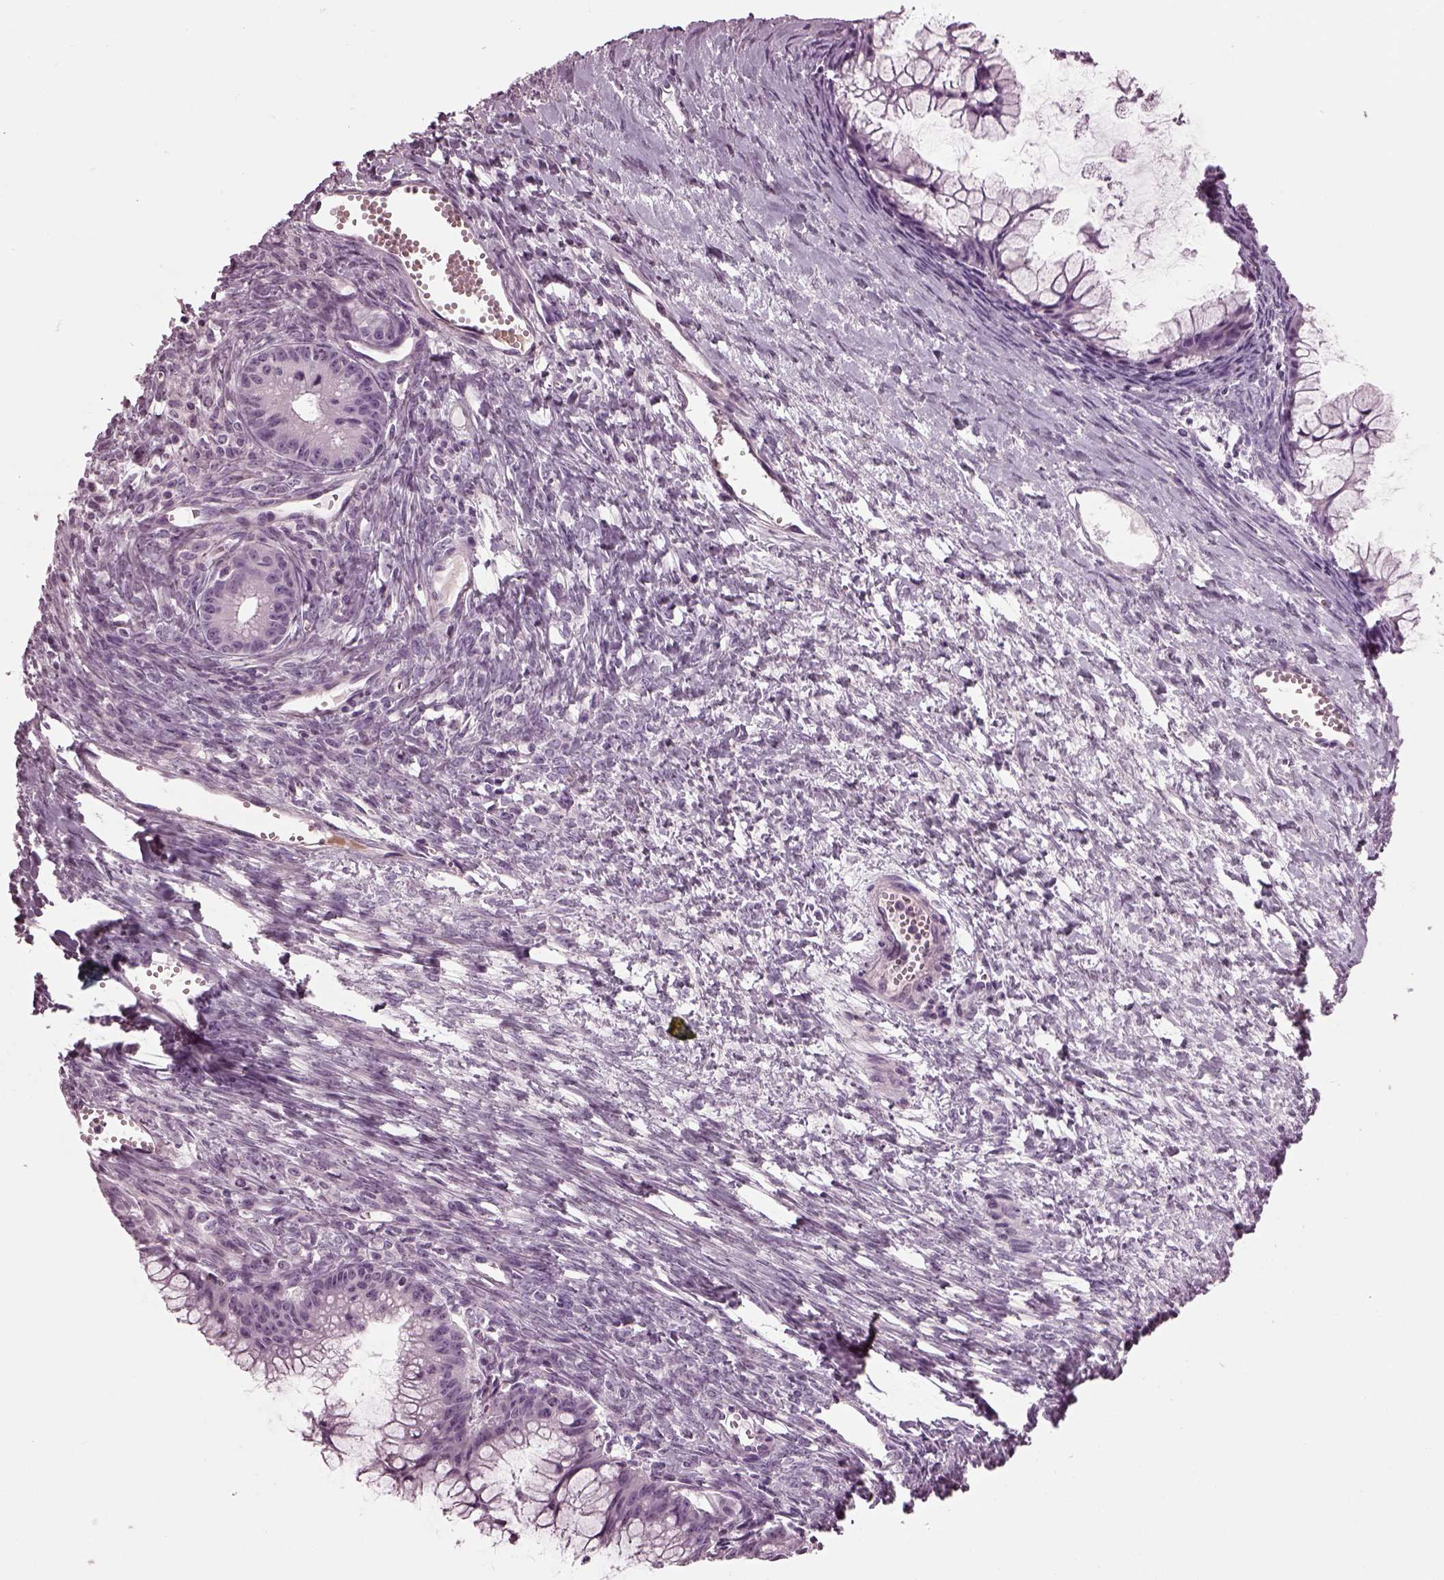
{"staining": {"intensity": "negative", "quantity": "none", "location": "none"}, "tissue": "ovarian cancer", "cell_type": "Tumor cells", "image_type": "cancer", "snomed": [{"axis": "morphology", "description": "Cystadenocarcinoma, mucinous, NOS"}, {"axis": "topography", "description": "Ovary"}], "caption": "Image shows no significant protein expression in tumor cells of mucinous cystadenocarcinoma (ovarian).", "gene": "DPYSL5", "patient": {"sex": "female", "age": 41}}